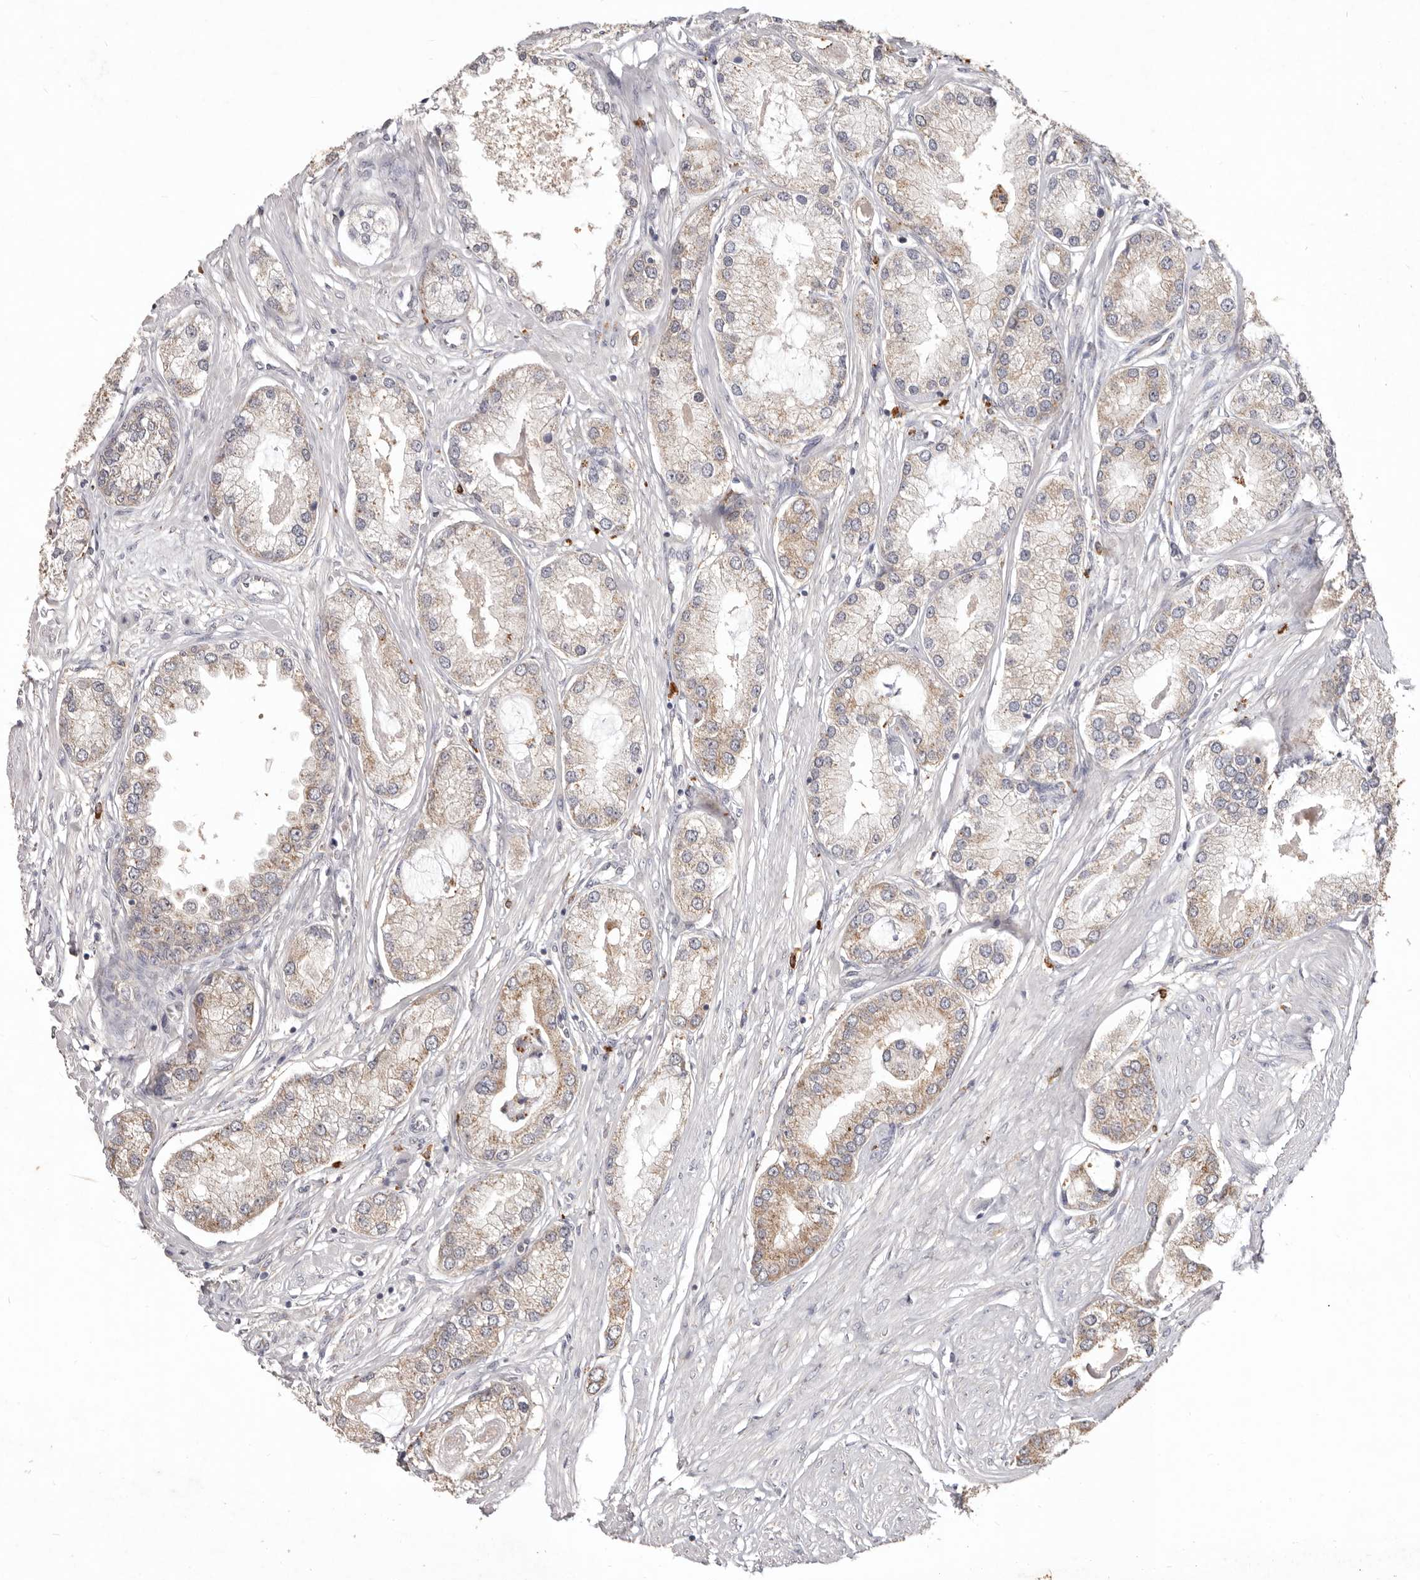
{"staining": {"intensity": "moderate", "quantity": "<25%", "location": "cytoplasmic/membranous"}, "tissue": "prostate cancer", "cell_type": "Tumor cells", "image_type": "cancer", "snomed": [{"axis": "morphology", "description": "Adenocarcinoma, Low grade"}, {"axis": "topography", "description": "Prostate"}], "caption": "High-power microscopy captured an immunohistochemistry (IHC) micrograph of prostate cancer, revealing moderate cytoplasmic/membranous expression in approximately <25% of tumor cells.", "gene": "WDR77", "patient": {"sex": "male", "age": 62}}